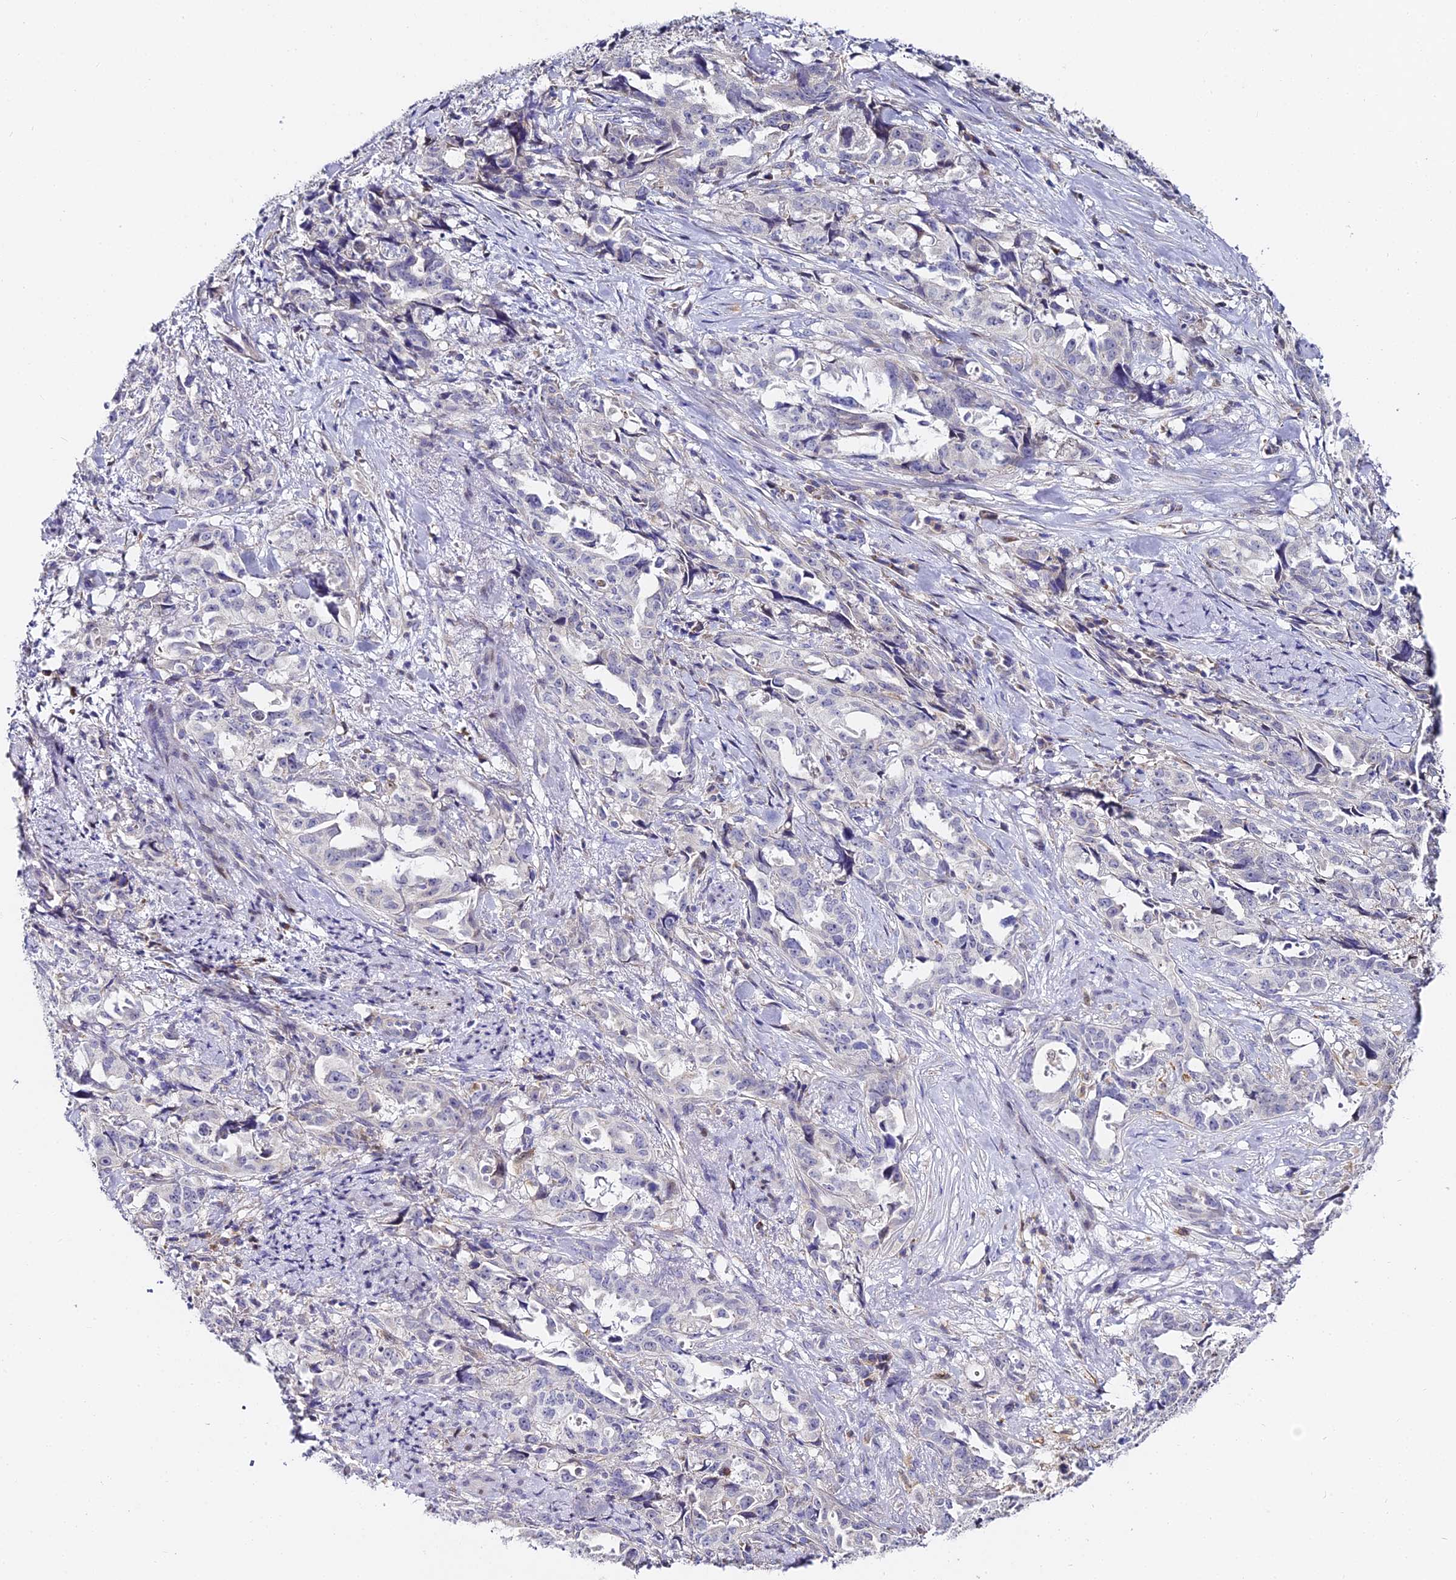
{"staining": {"intensity": "negative", "quantity": "none", "location": "none"}, "tissue": "endometrial cancer", "cell_type": "Tumor cells", "image_type": "cancer", "snomed": [{"axis": "morphology", "description": "Adenocarcinoma, NOS"}, {"axis": "topography", "description": "Endometrium"}], "caption": "Adenocarcinoma (endometrial) stained for a protein using immunohistochemistry (IHC) demonstrates no staining tumor cells.", "gene": "SERP1", "patient": {"sex": "female", "age": 65}}